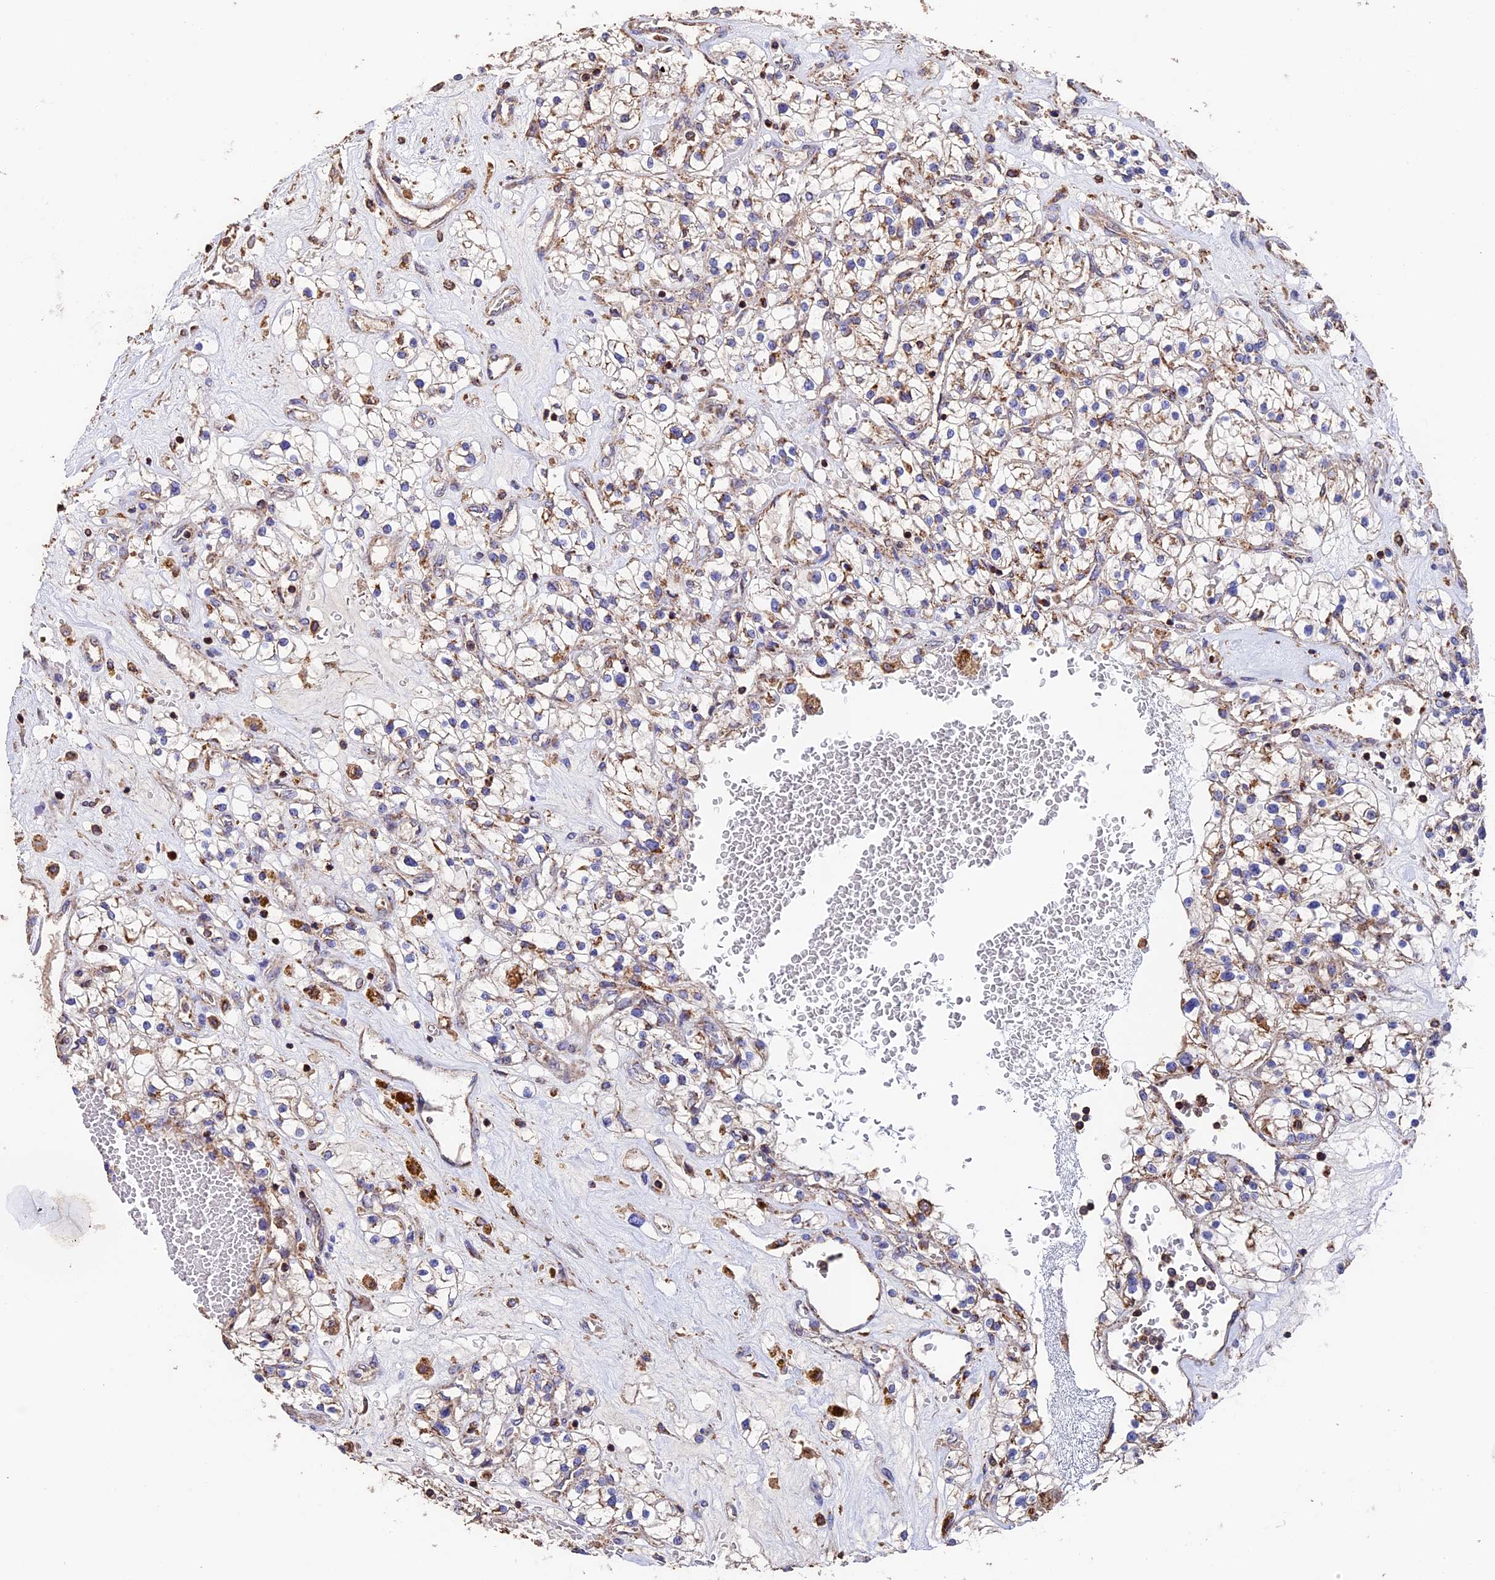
{"staining": {"intensity": "weak", "quantity": "25%-75%", "location": "cytoplasmic/membranous"}, "tissue": "renal cancer", "cell_type": "Tumor cells", "image_type": "cancer", "snomed": [{"axis": "morphology", "description": "Normal tissue, NOS"}, {"axis": "morphology", "description": "Adenocarcinoma, NOS"}, {"axis": "topography", "description": "Kidney"}], "caption": "Immunohistochemical staining of renal adenocarcinoma exhibits low levels of weak cytoplasmic/membranous positivity in about 25%-75% of tumor cells.", "gene": "ADAT1", "patient": {"sex": "male", "age": 68}}